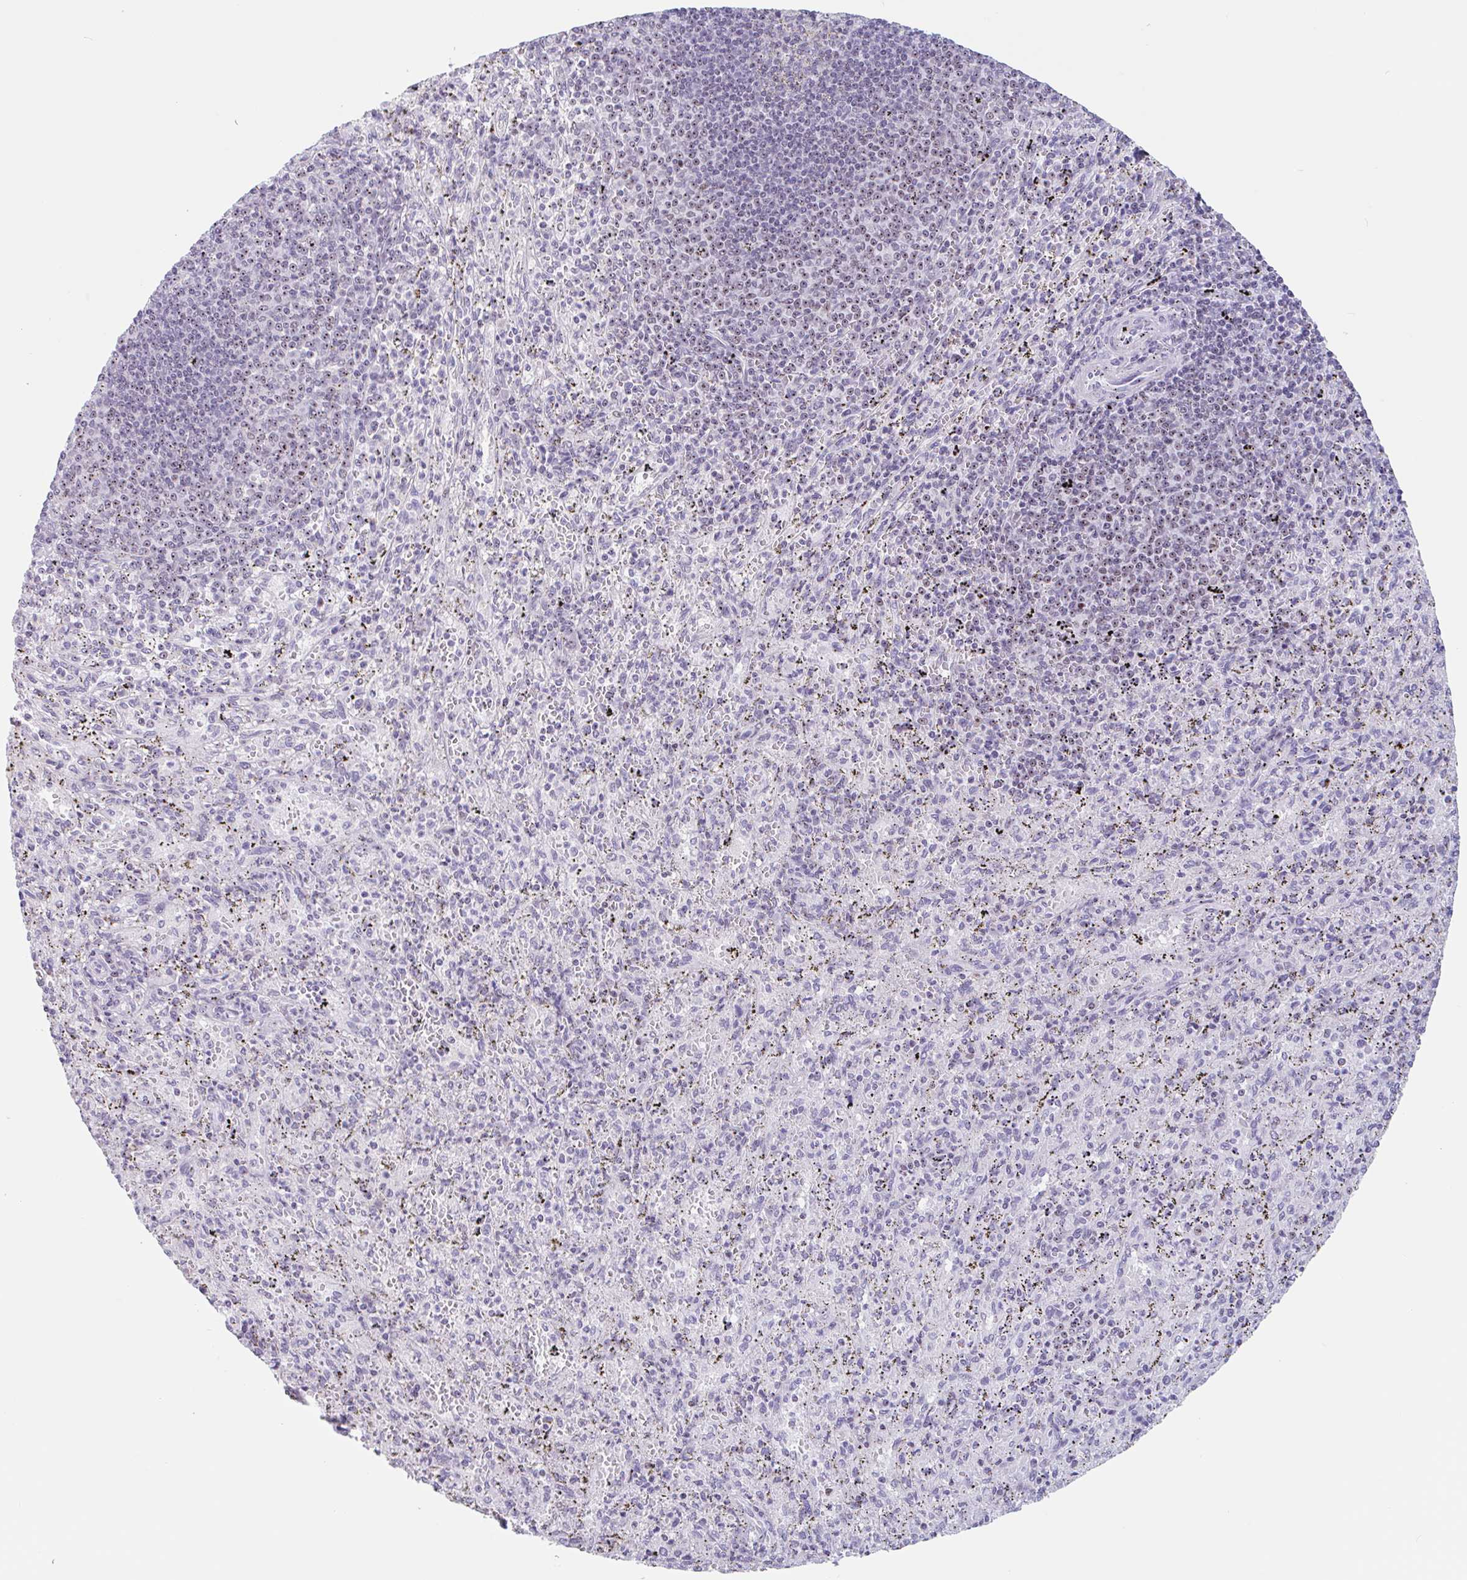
{"staining": {"intensity": "weak", "quantity": "25%-75%", "location": "nuclear"}, "tissue": "spleen", "cell_type": "Cells in red pulp", "image_type": "normal", "snomed": [{"axis": "morphology", "description": "Normal tissue, NOS"}, {"axis": "topography", "description": "Spleen"}], "caption": "Protein positivity by immunohistochemistry displays weak nuclear positivity in about 25%-75% of cells in red pulp in normal spleen.", "gene": "LENG9", "patient": {"sex": "male", "age": 57}}